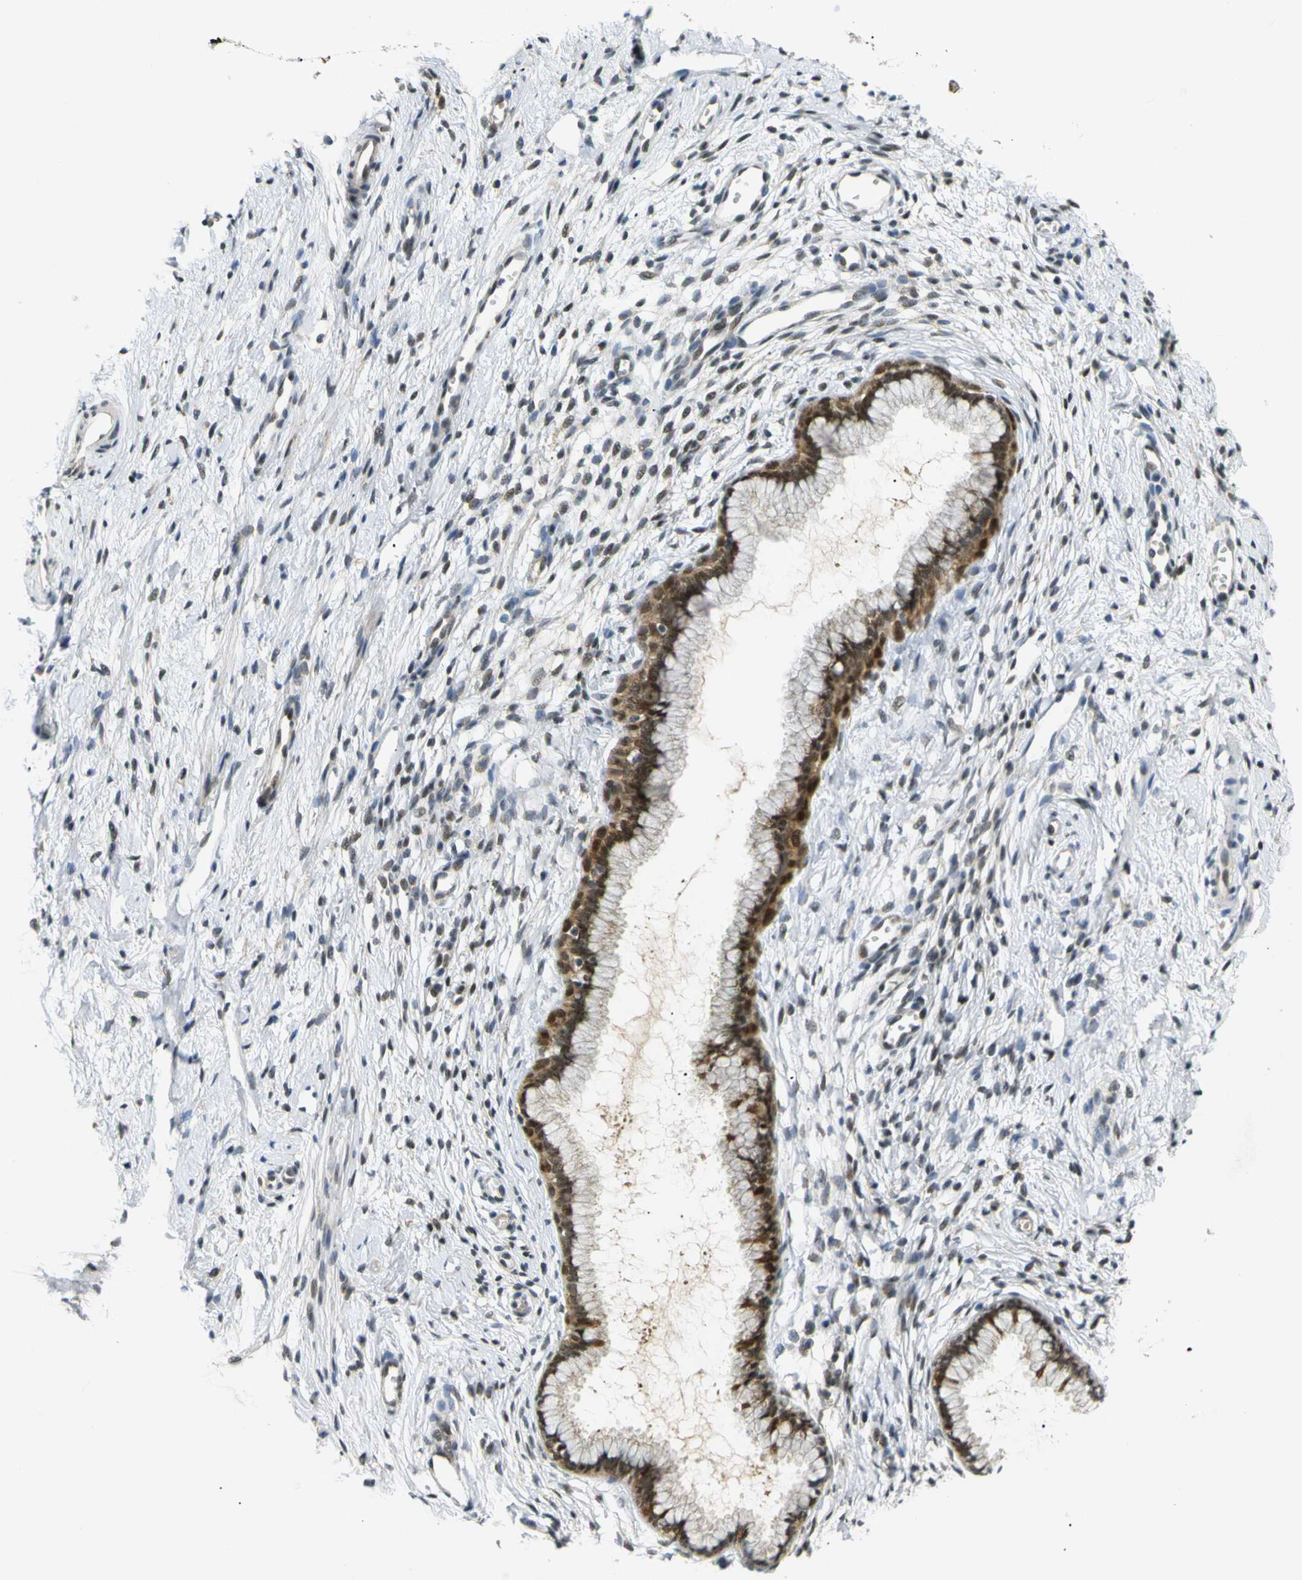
{"staining": {"intensity": "strong", "quantity": ">75%", "location": "cytoplasmic/membranous,nuclear"}, "tissue": "cervix", "cell_type": "Glandular cells", "image_type": "normal", "snomed": [{"axis": "morphology", "description": "Normal tissue, NOS"}, {"axis": "topography", "description": "Cervix"}], "caption": "Normal cervix displays strong cytoplasmic/membranous,nuclear expression in approximately >75% of glandular cells Nuclei are stained in blue..", "gene": "SKP1", "patient": {"sex": "female", "age": 65}}